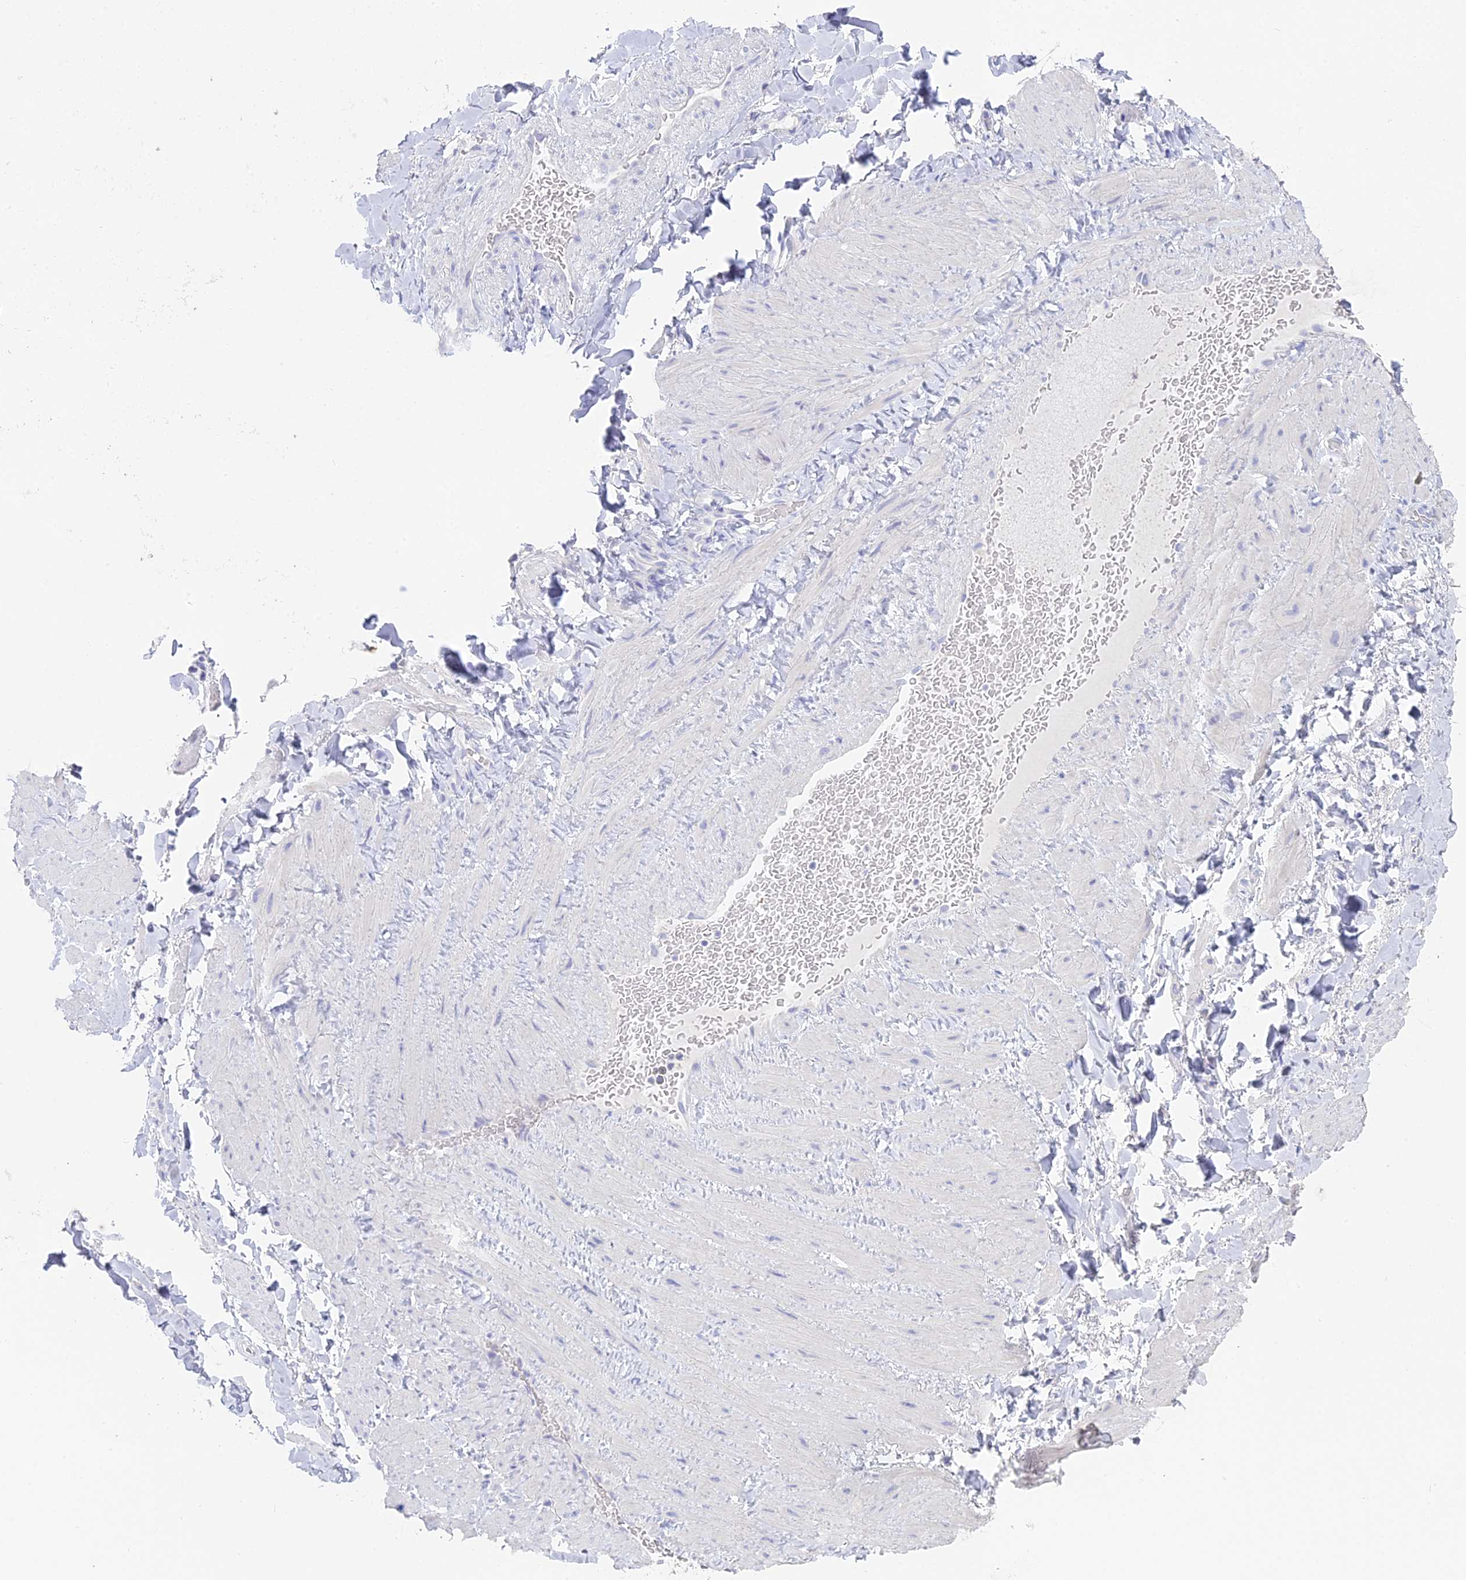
{"staining": {"intensity": "negative", "quantity": "none", "location": "none"}, "tissue": "adipose tissue", "cell_type": "Adipocytes", "image_type": "normal", "snomed": [{"axis": "morphology", "description": "Normal tissue, NOS"}, {"axis": "topography", "description": "Soft tissue"}, {"axis": "topography", "description": "Vascular tissue"}], "caption": "Image shows no significant protein positivity in adipocytes of normal adipose tissue. The staining was performed using DAB (3,3'-diaminobenzidine) to visualize the protein expression in brown, while the nuclei were stained in blue with hematoxylin (Magnification: 20x).", "gene": "S100A7", "patient": {"sex": "male", "age": 54}}